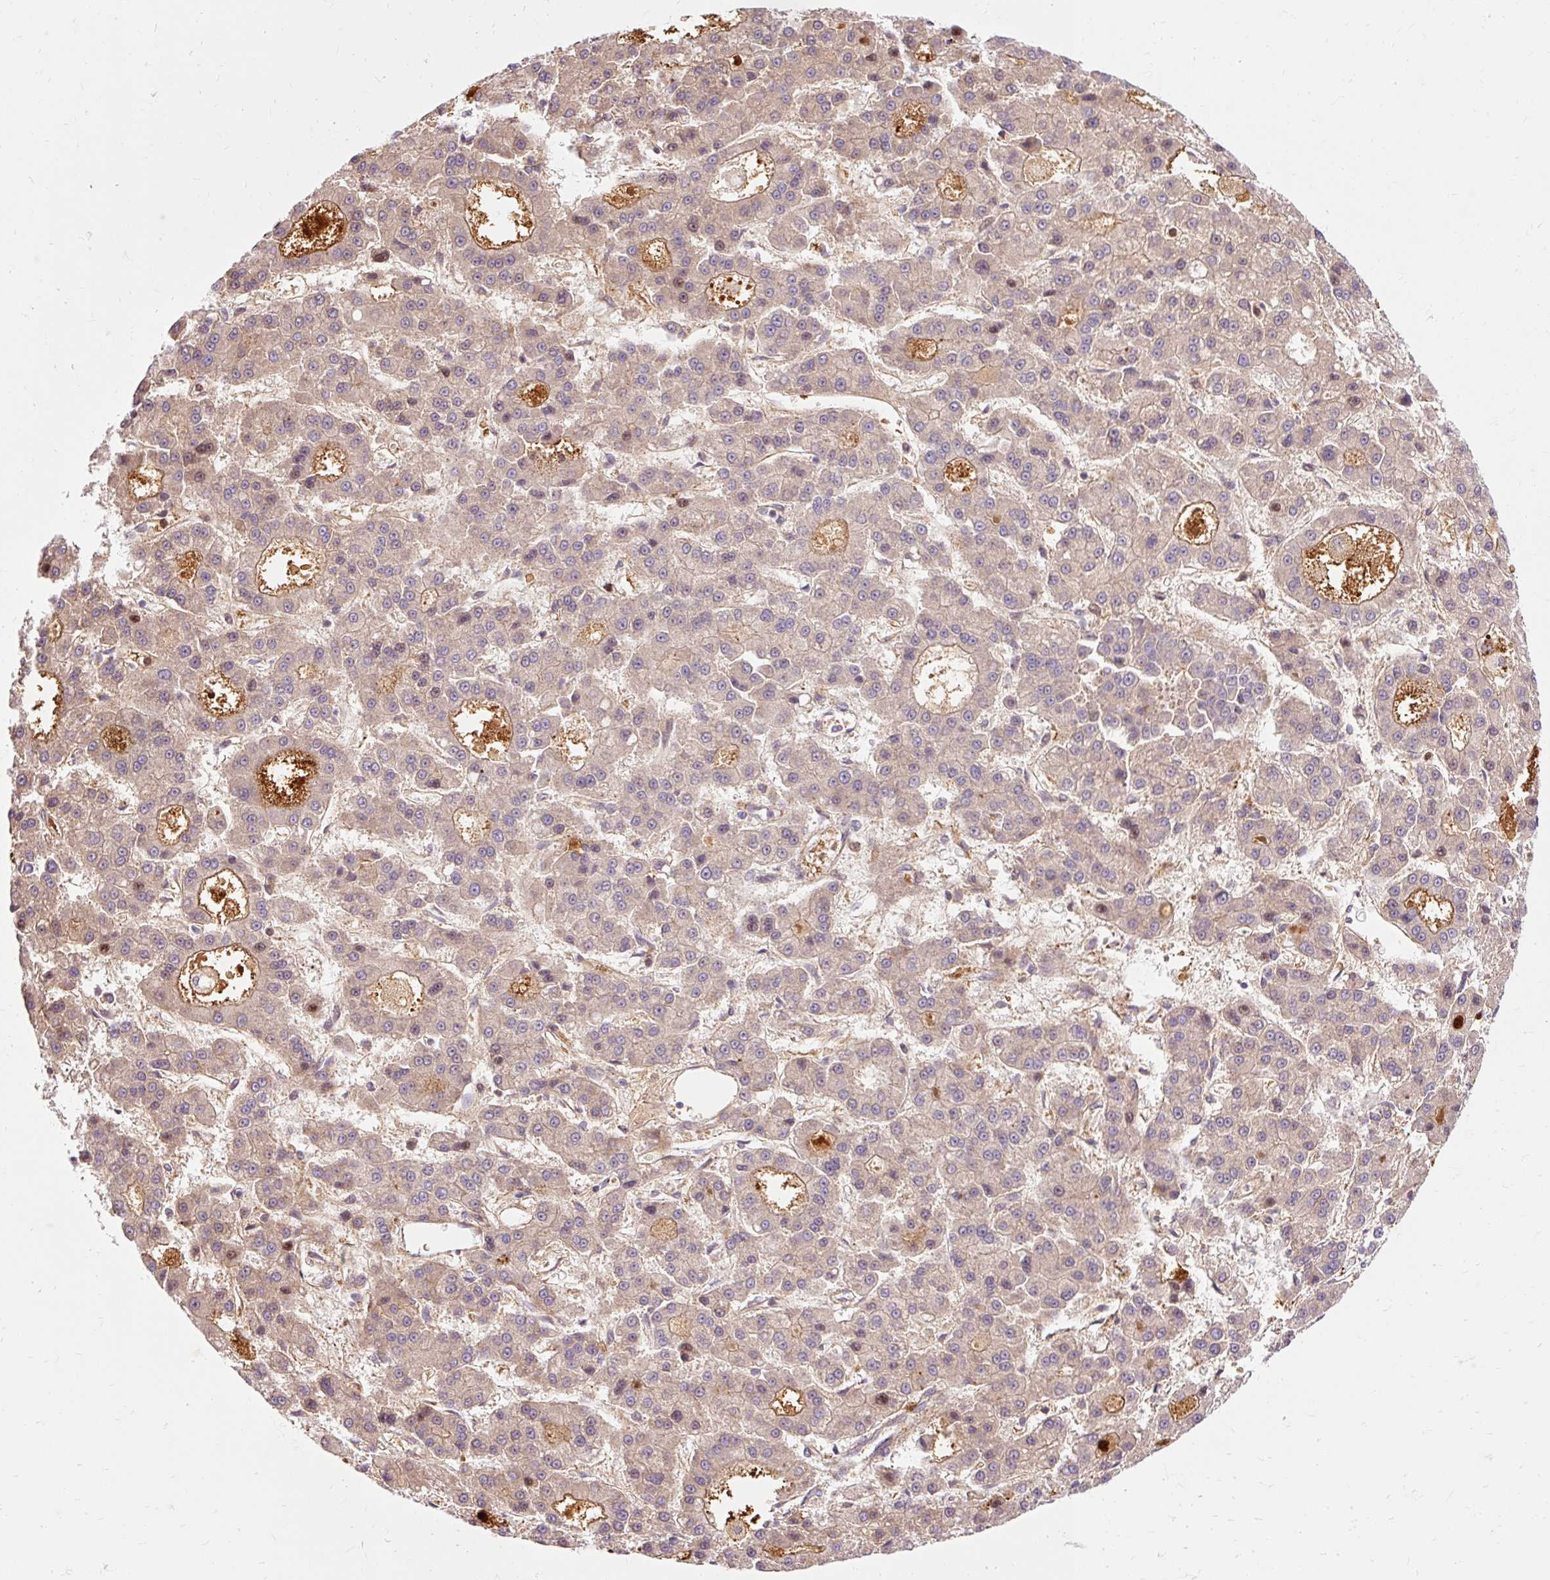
{"staining": {"intensity": "weak", "quantity": "25%-75%", "location": "cytoplasmic/membranous"}, "tissue": "liver cancer", "cell_type": "Tumor cells", "image_type": "cancer", "snomed": [{"axis": "morphology", "description": "Carcinoma, Hepatocellular, NOS"}, {"axis": "topography", "description": "Liver"}], "caption": "Immunohistochemical staining of human liver cancer shows low levels of weak cytoplasmic/membranous protein expression in approximately 25%-75% of tumor cells.", "gene": "CEBPZ", "patient": {"sex": "male", "age": 70}}